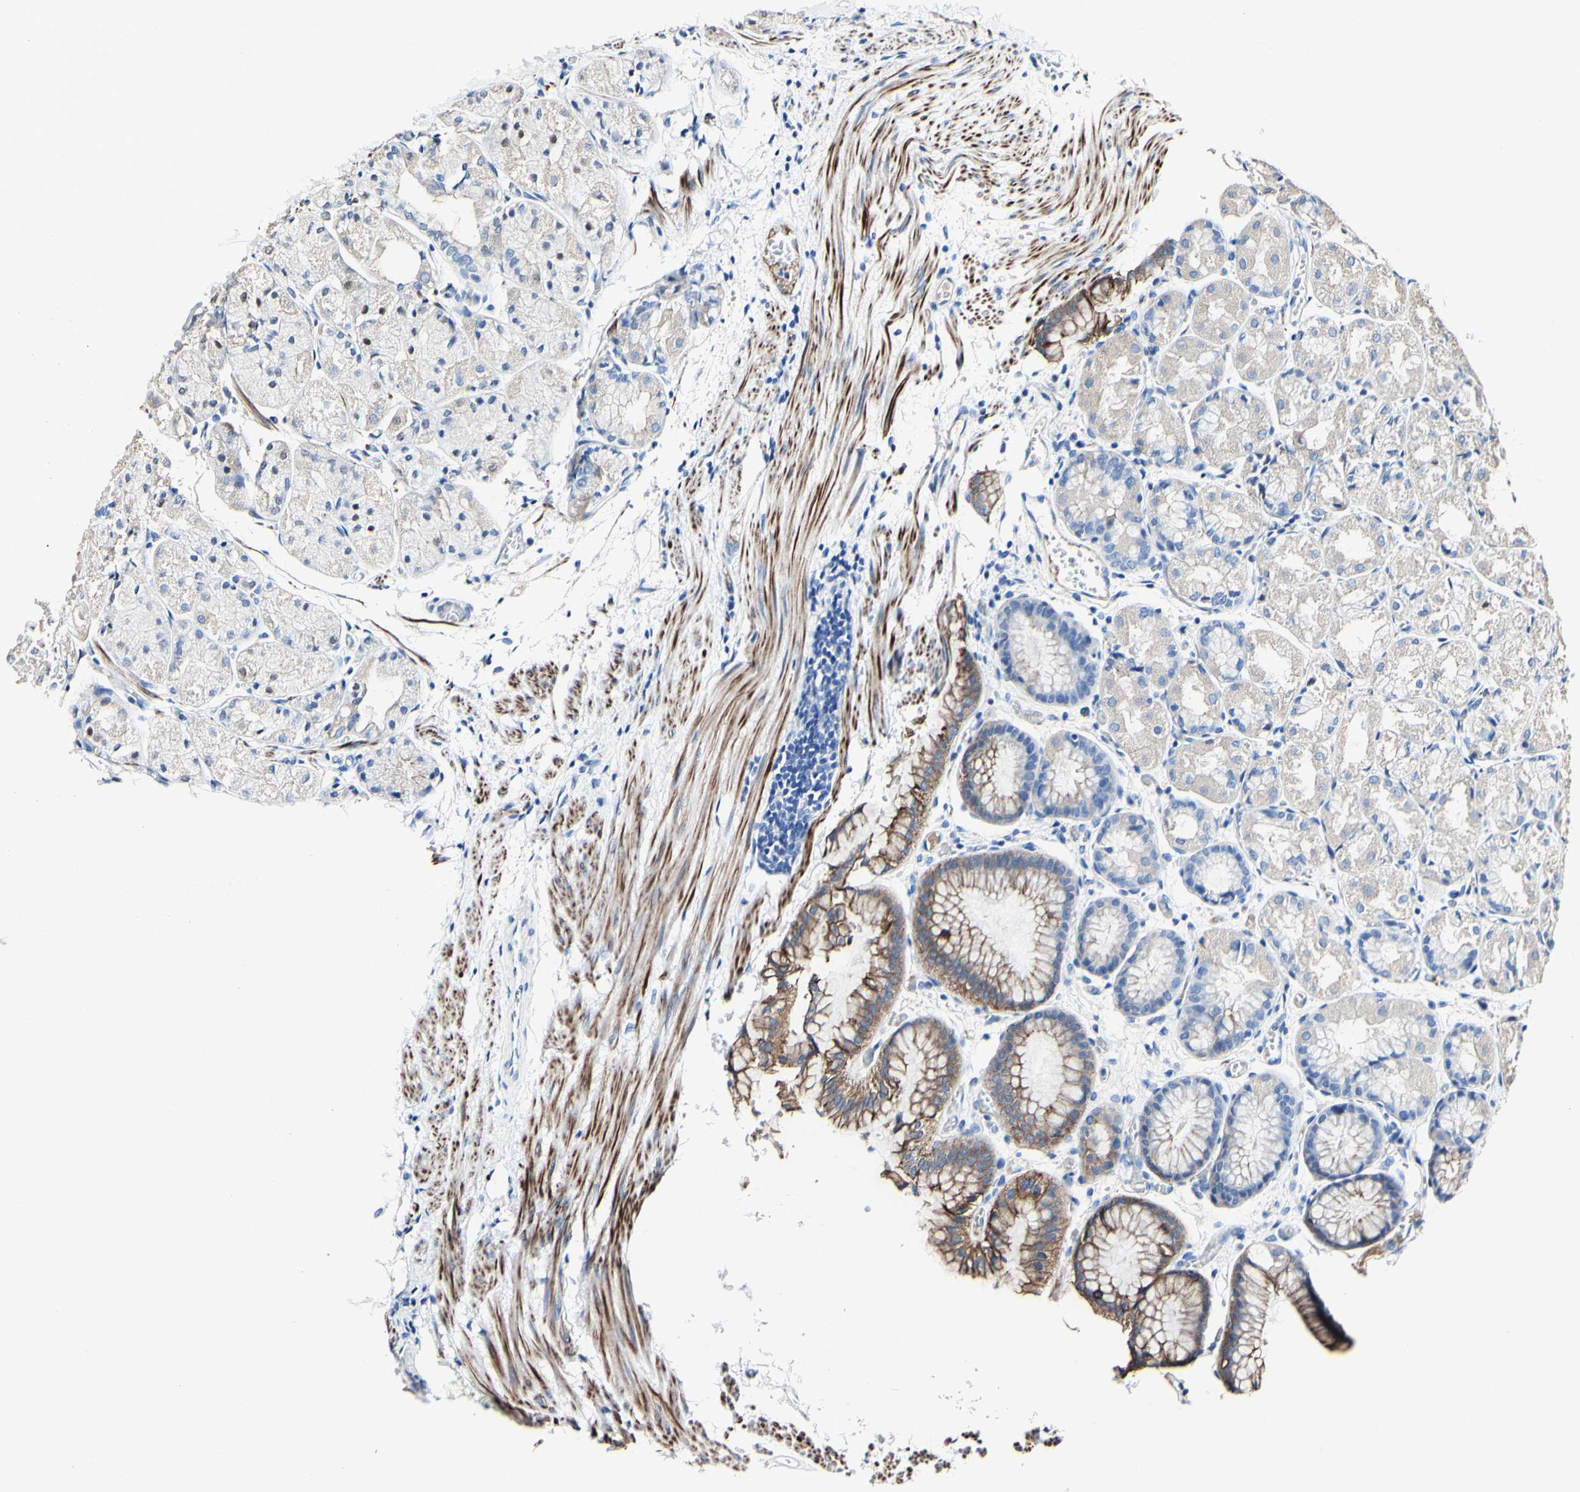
{"staining": {"intensity": "strong", "quantity": "25%-75%", "location": "cytoplasmic/membranous"}, "tissue": "stomach", "cell_type": "Glandular cells", "image_type": "normal", "snomed": [{"axis": "morphology", "description": "Normal tissue, NOS"}, {"axis": "topography", "description": "Stomach, upper"}], "caption": "High-magnification brightfield microscopy of unremarkable stomach stained with DAB (3,3'-diaminobenzidine) (brown) and counterstained with hematoxylin (blue). glandular cells exhibit strong cytoplasmic/membranous expression is present in about25%-75% of cells. Ihc stains the protein of interest in brown and the nuclei are stained blue.", "gene": "DSC2", "patient": {"sex": "male", "age": 72}}